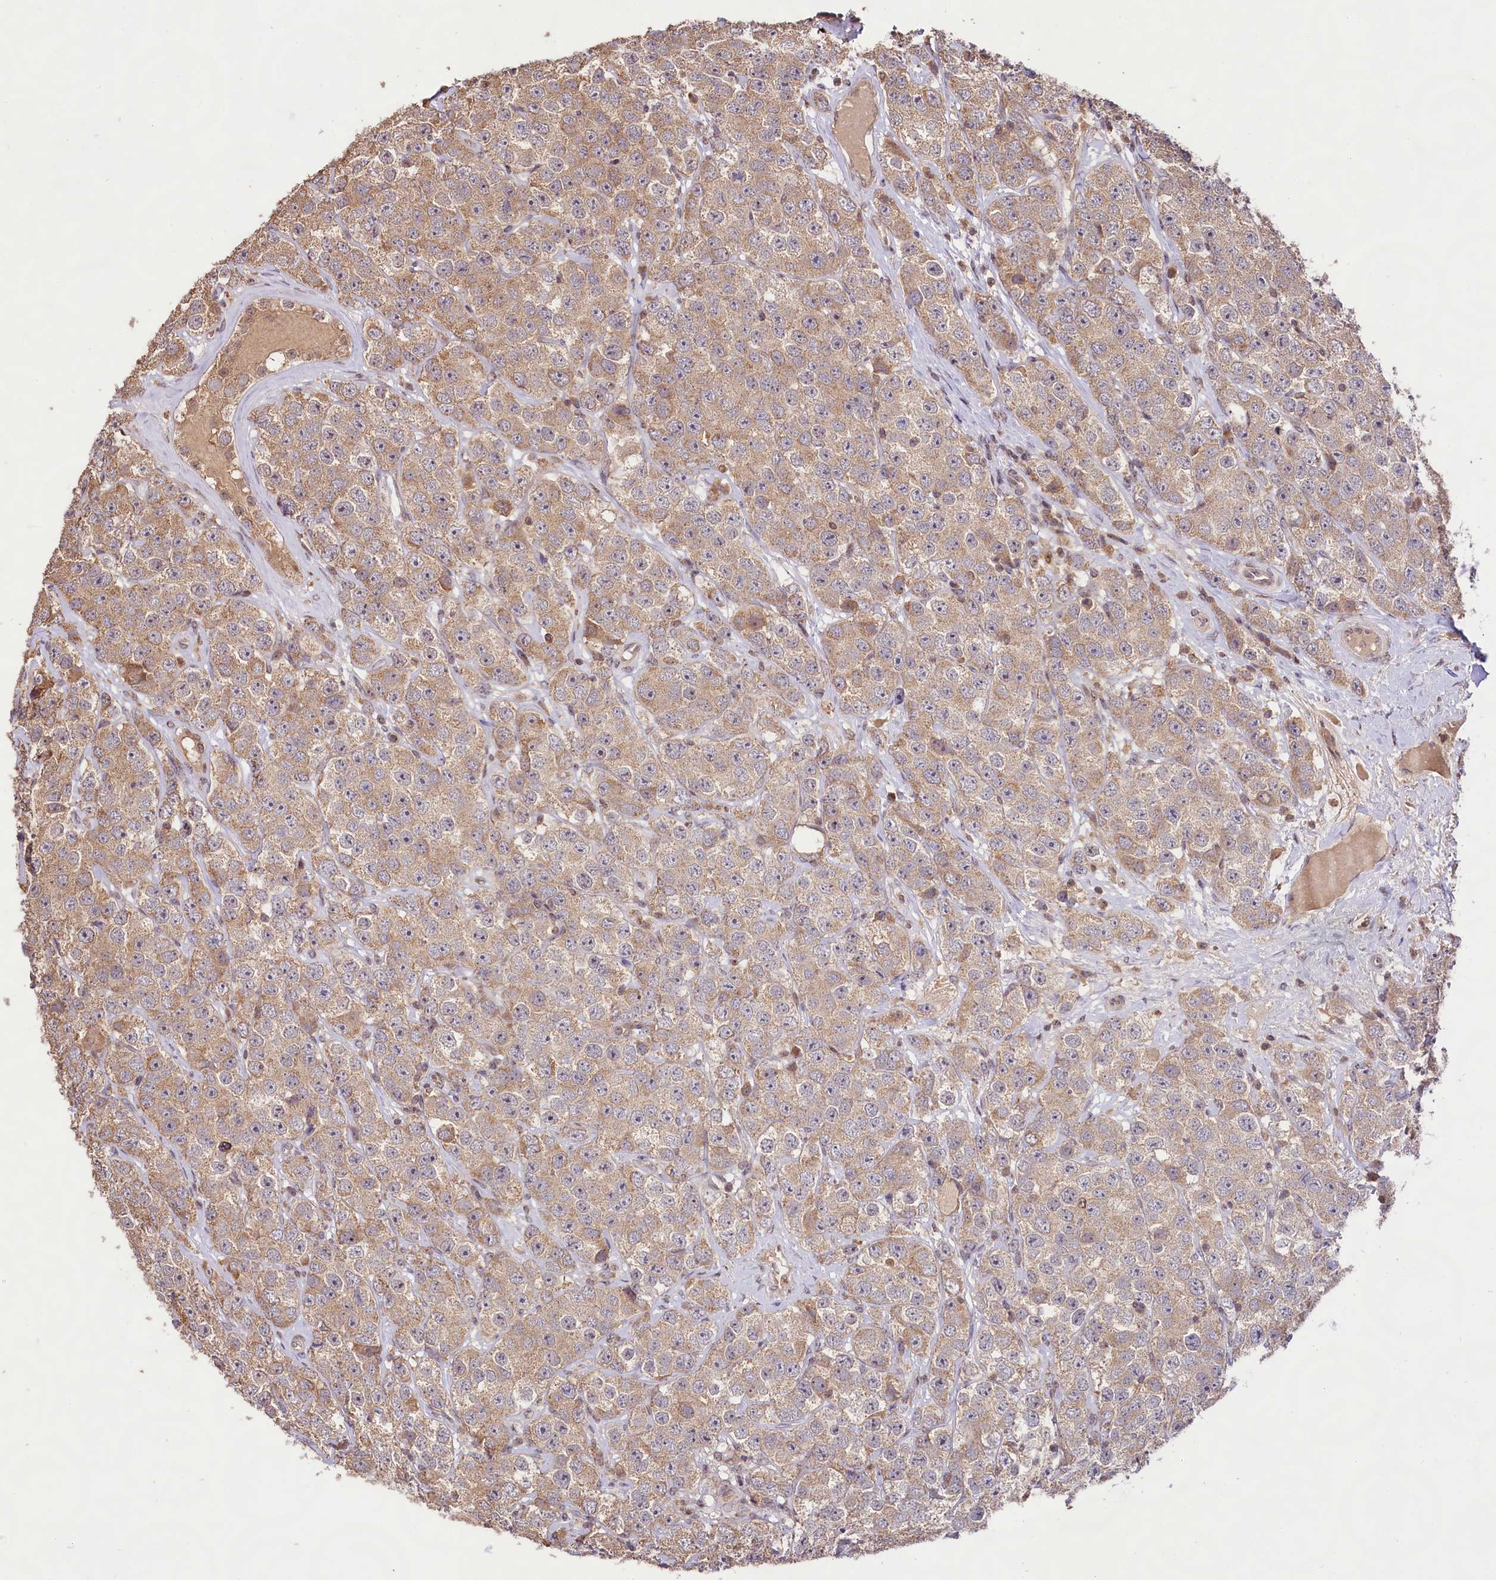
{"staining": {"intensity": "weak", "quantity": "25%-75%", "location": "cytoplasmic/membranous,nuclear"}, "tissue": "testis cancer", "cell_type": "Tumor cells", "image_type": "cancer", "snomed": [{"axis": "morphology", "description": "Seminoma, NOS"}, {"axis": "topography", "description": "Testis"}], "caption": "Protein positivity by immunohistochemistry reveals weak cytoplasmic/membranous and nuclear expression in about 25%-75% of tumor cells in testis seminoma. The staining was performed using DAB to visualize the protein expression in brown, while the nuclei were stained in blue with hematoxylin (Magnification: 20x).", "gene": "RRP8", "patient": {"sex": "male", "age": 28}}